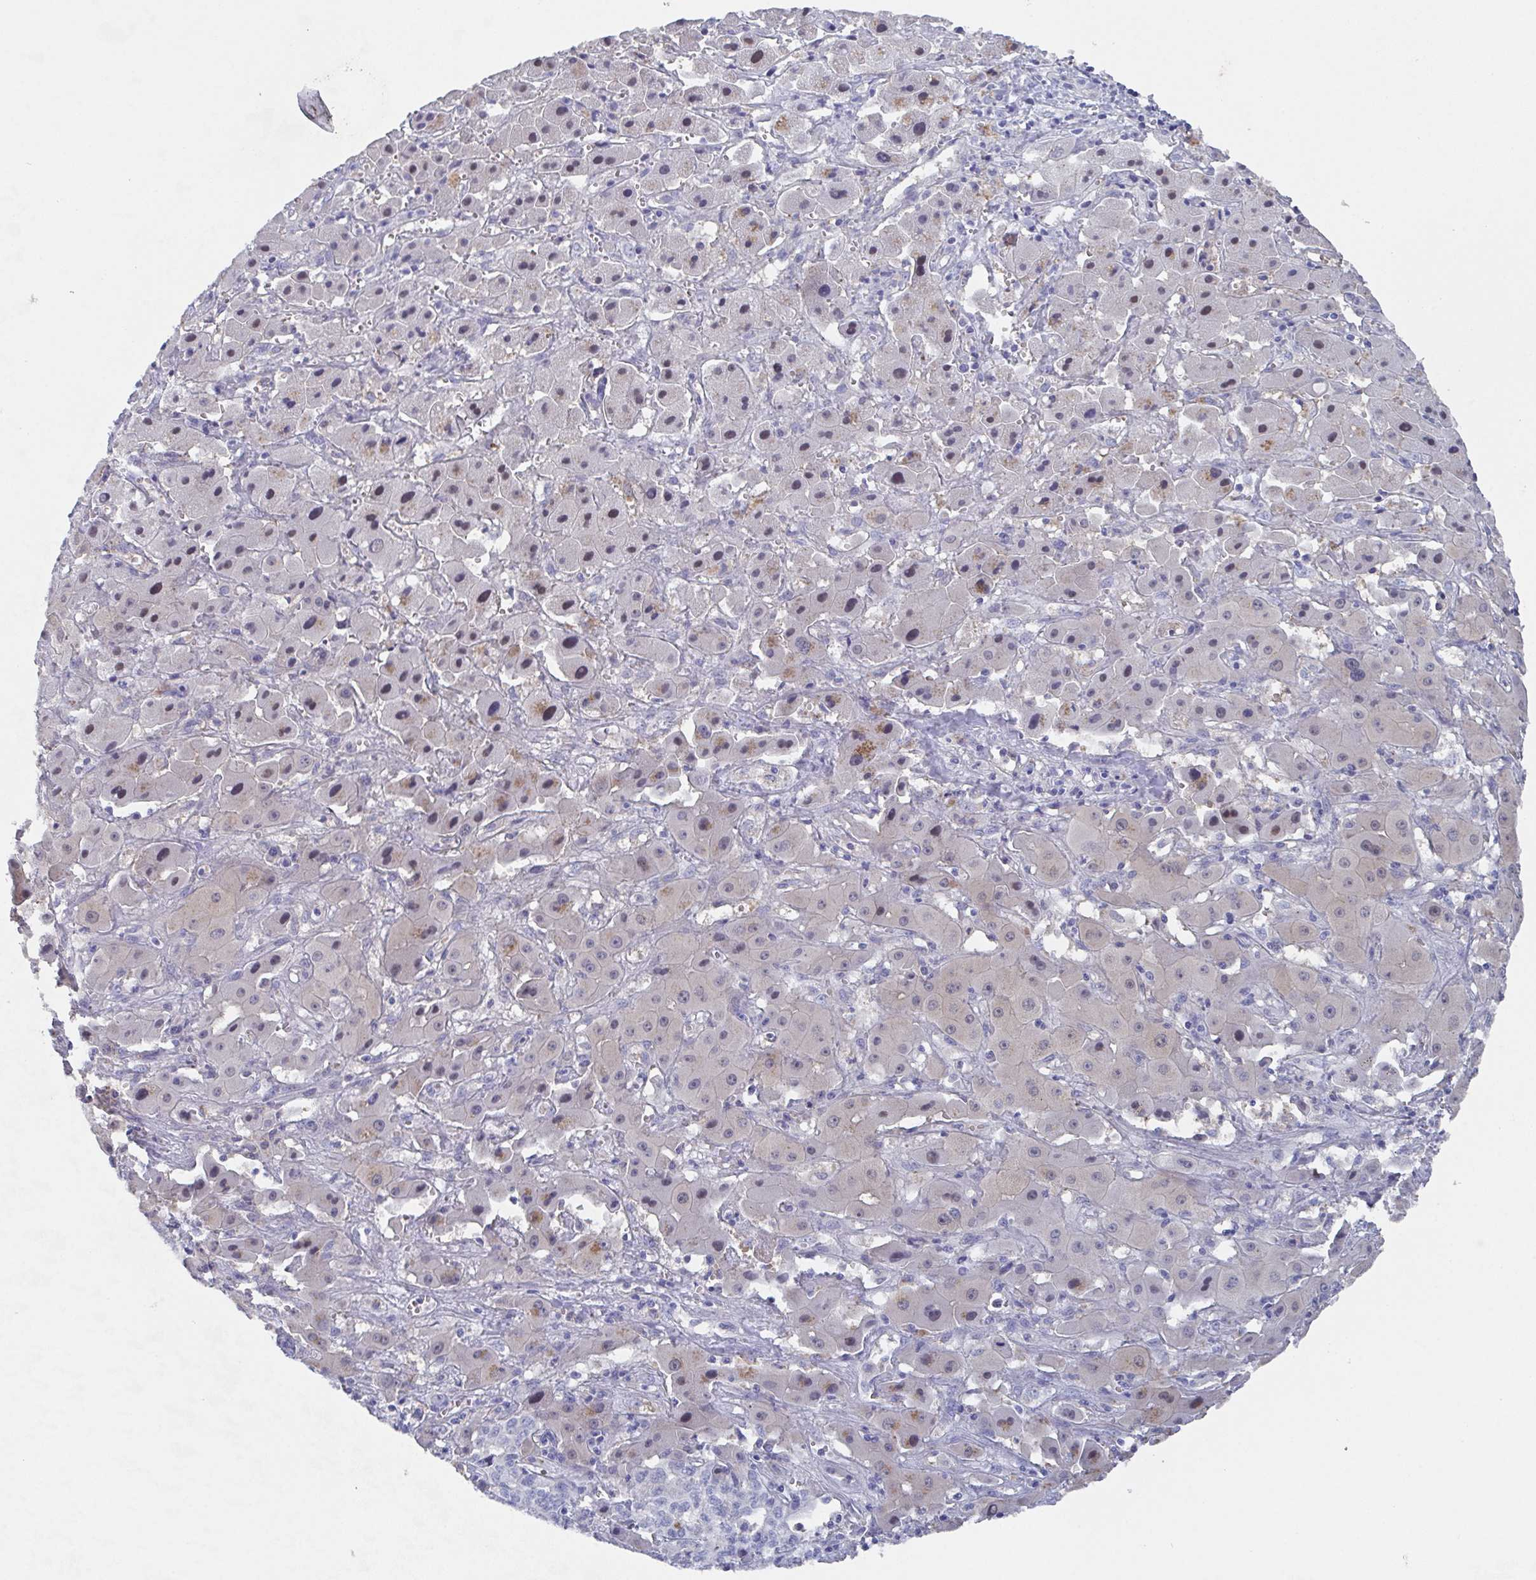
{"staining": {"intensity": "negative", "quantity": "none", "location": "none"}, "tissue": "liver cancer", "cell_type": "Tumor cells", "image_type": "cancer", "snomed": [{"axis": "morphology", "description": "Cholangiocarcinoma"}, {"axis": "topography", "description": "Liver"}], "caption": "Liver cancer (cholangiocarcinoma) was stained to show a protein in brown. There is no significant expression in tumor cells. (DAB (3,3'-diaminobenzidine) immunohistochemistry with hematoxylin counter stain).", "gene": "SSC4D", "patient": {"sex": "female", "age": 61}}